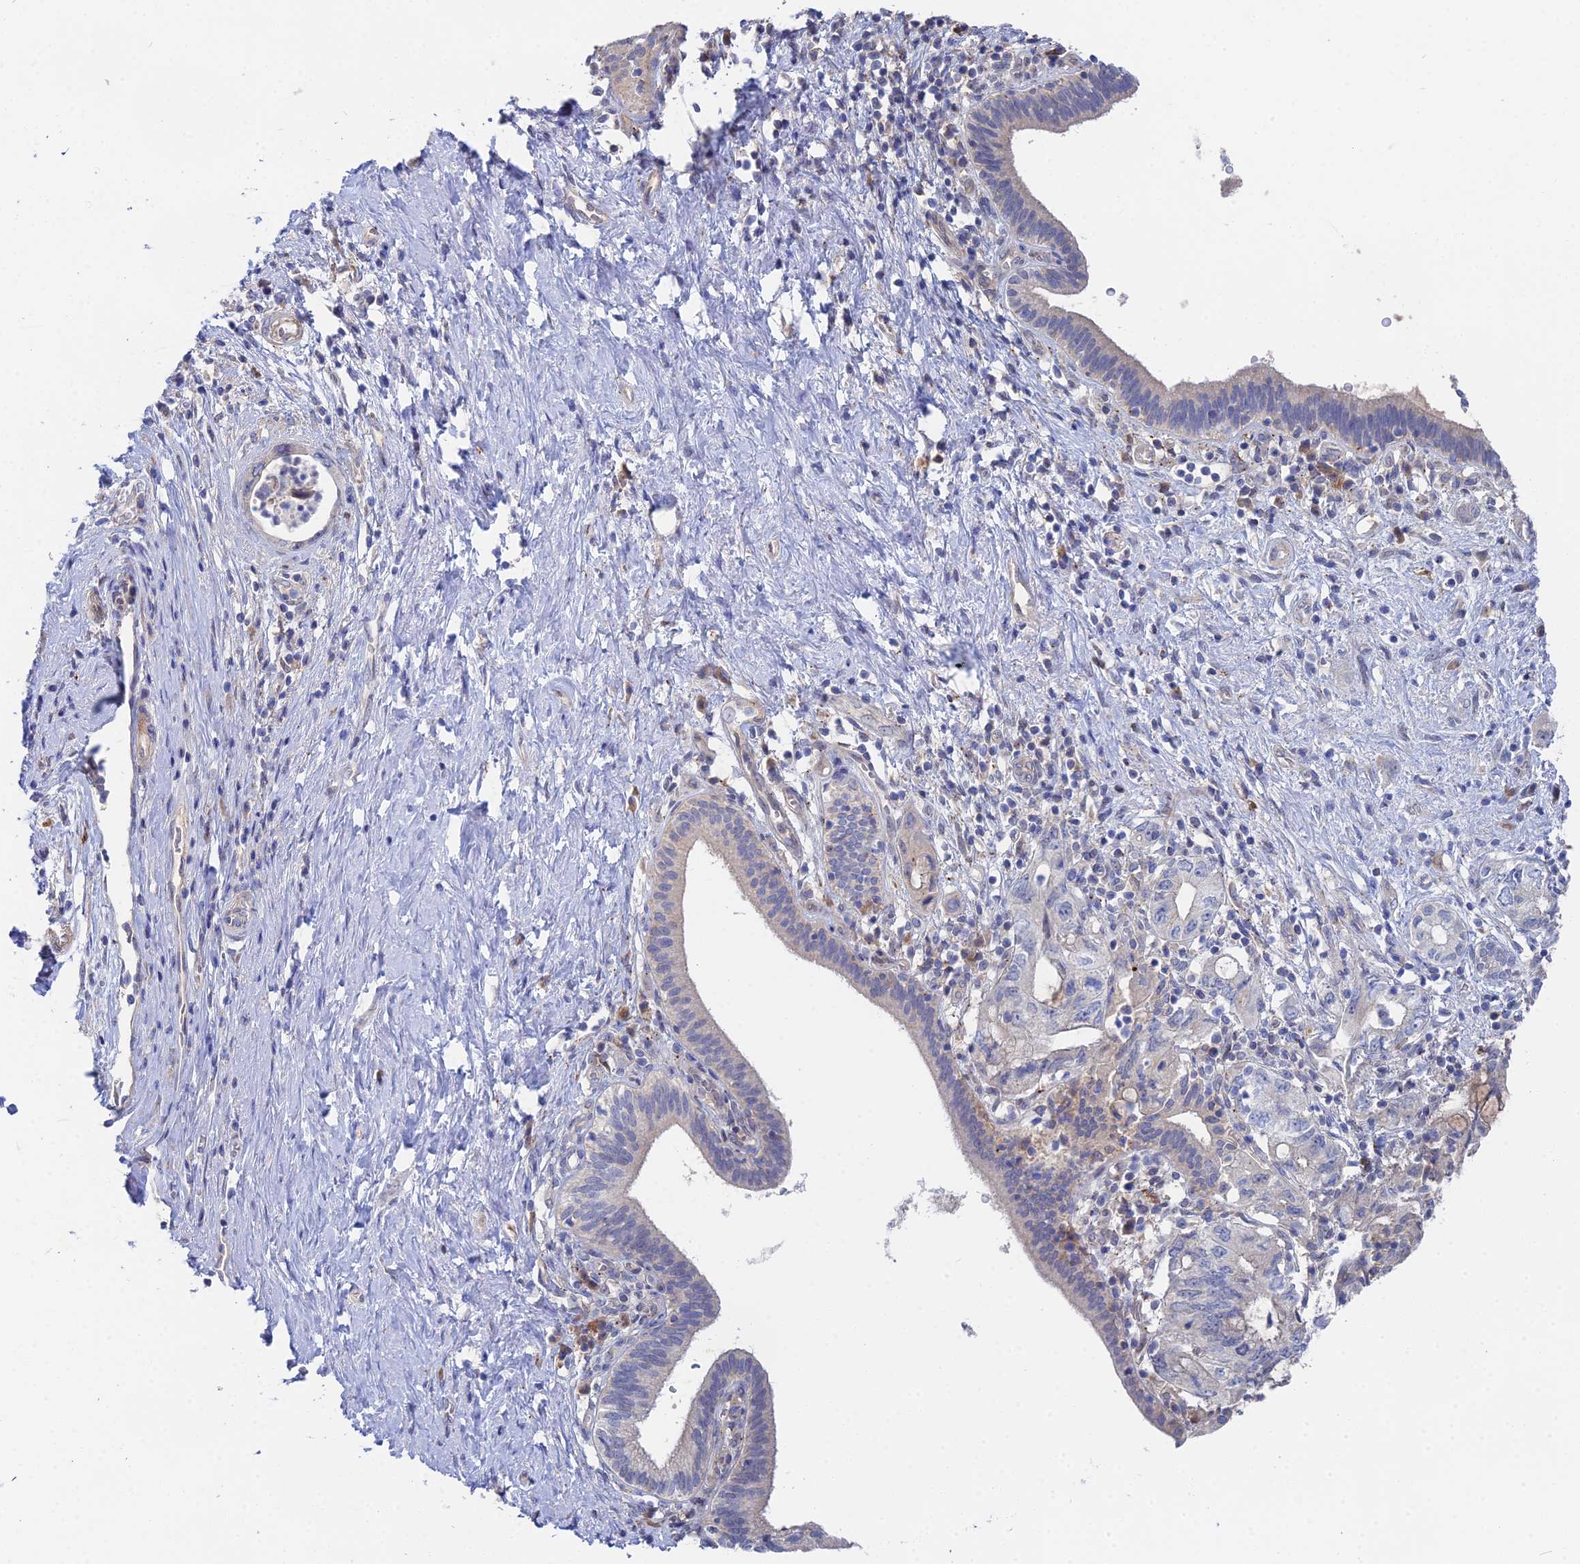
{"staining": {"intensity": "negative", "quantity": "none", "location": "none"}, "tissue": "pancreatic cancer", "cell_type": "Tumor cells", "image_type": "cancer", "snomed": [{"axis": "morphology", "description": "Adenocarcinoma, NOS"}, {"axis": "topography", "description": "Pancreas"}], "caption": "Tumor cells show no significant protein expression in pancreatic cancer.", "gene": "DNAH14", "patient": {"sex": "female", "age": 73}}